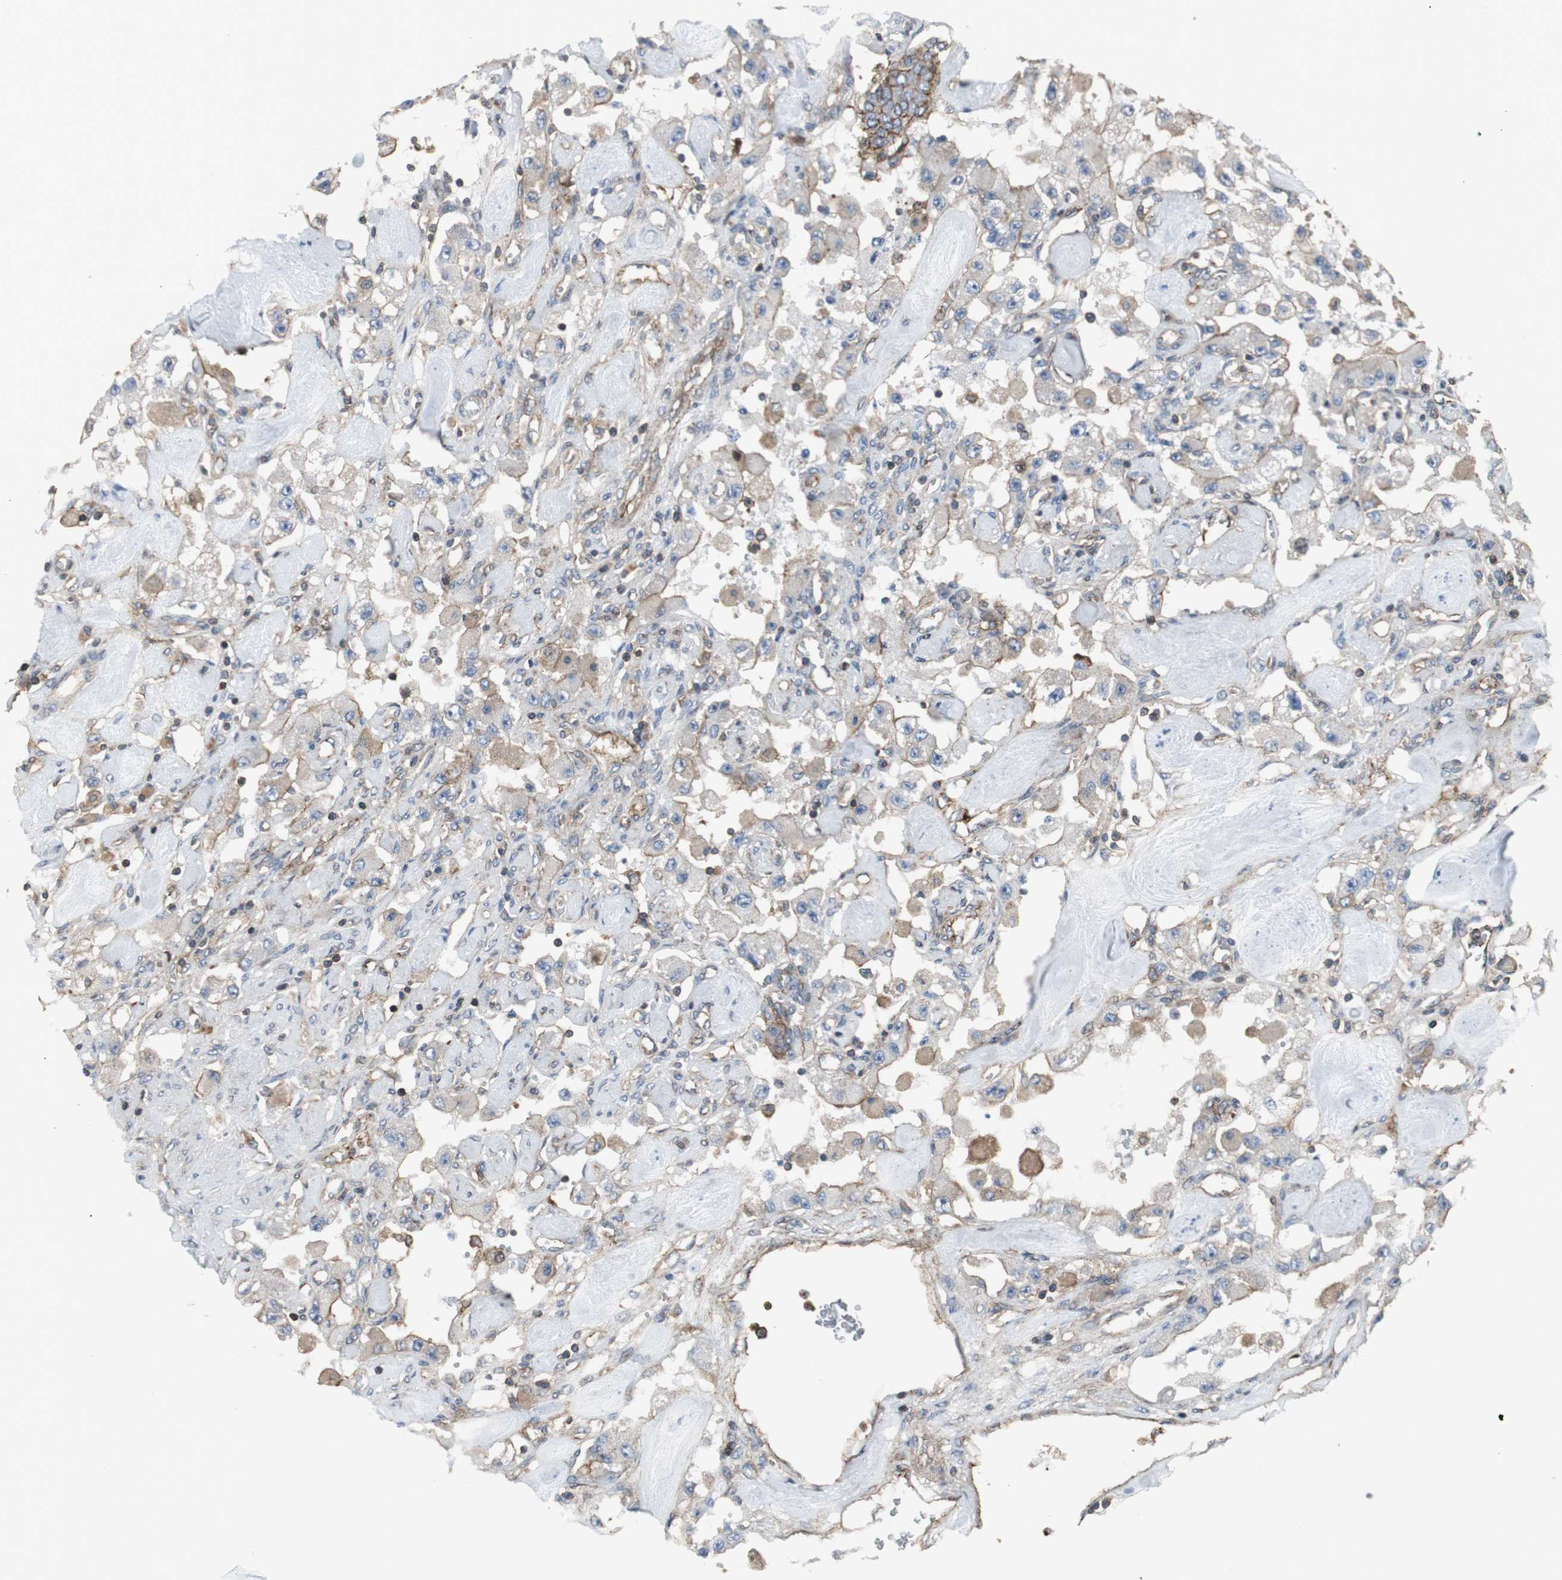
{"staining": {"intensity": "moderate", "quantity": "25%-75%", "location": "cytoplasmic/membranous"}, "tissue": "carcinoid", "cell_type": "Tumor cells", "image_type": "cancer", "snomed": [{"axis": "morphology", "description": "Carcinoid, malignant, NOS"}, {"axis": "topography", "description": "Pancreas"}], "caption": "DAB immunohistochemical staining of carcinoid reveals moderate cytoplasmic/membranous protein positivity in approximately 25%-75% of tumor cells.", "gene": "ACTN1", "patient": {"sex": "male", "age": 41}}